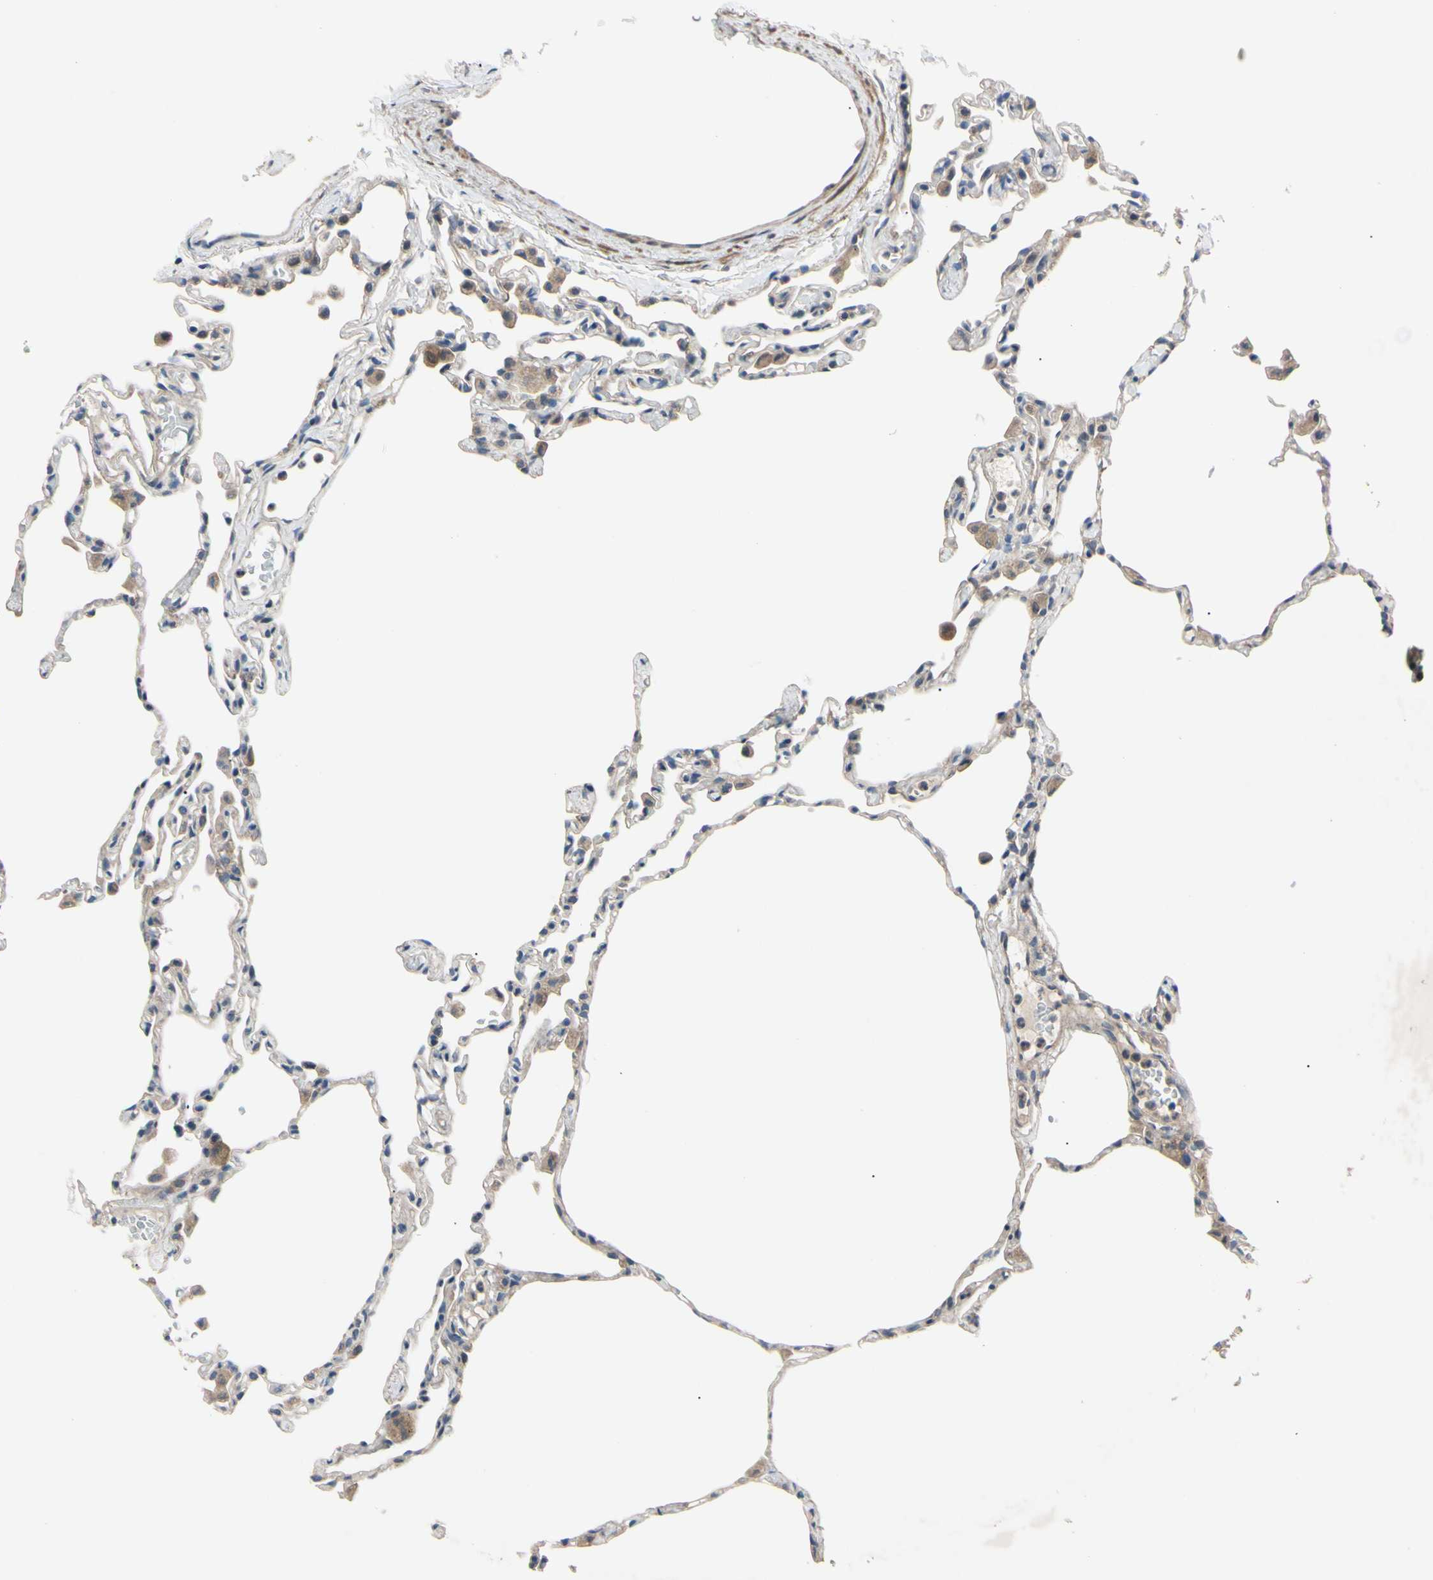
{"staining": {"intensity": "weak", "quantity": "<25%", "location": "cytoplasmic/membranous"}, "tissue": "lung", "cell_type": "Alveolar cells", "image_type": "normal", "snomed": [{"axis": "morphology", "description": "Normal tissue, NOS"}, {"axis": "topography", "description": "Lung"}], "caption": "Lung was stained to show a protein in brown. There is no significant expression in alveolar cells. (DAB (3,3'-diaminobenzidine) immunohistochemistry visualized using brightfield microscopy, high magnification).", "gene": "SVIL", "patient": {"sex": "female", "age": 49}}